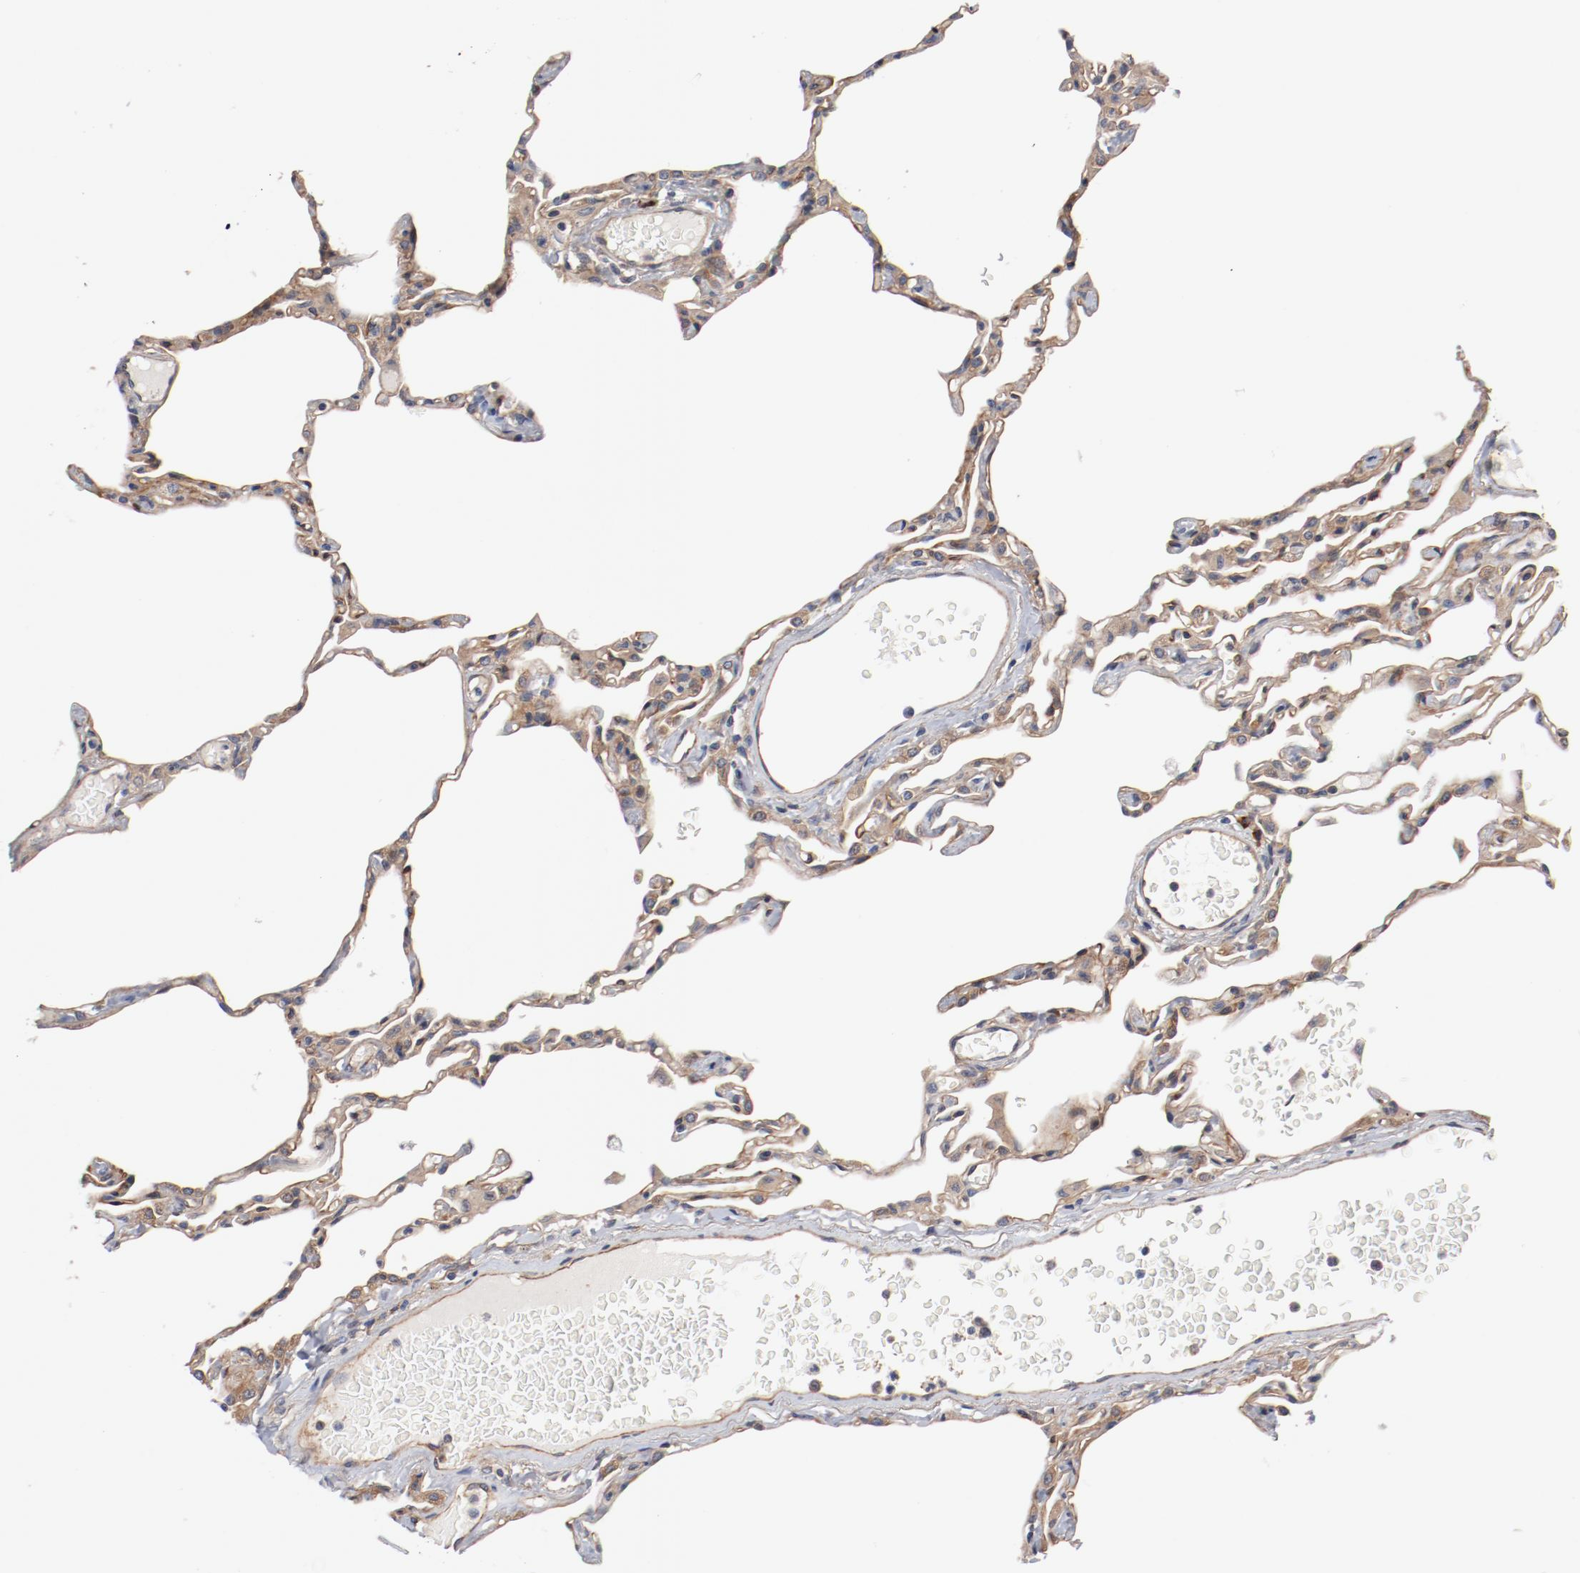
{"staining": {"intensity": "moderate", "quantity": ">75%", "location": "cytoplasmic/membranous"}, "tissue": "lung", "cell_type": "Alveolar cells", "image_type": "normal", "snomed": [{"axis": "morphology", "description": "Normal tissue, NOS"}, {"axis": "topography", "description": "Lung"}], "caption": "High-power microscopy captured an immunohistochemistry histopathology image of benign lung, revealing moderate cytoplasmic/membranous staining in about >75% of alveolar cells.", "gene": "PITPNM2", "patient": {"sex": "female", "age": 49}}